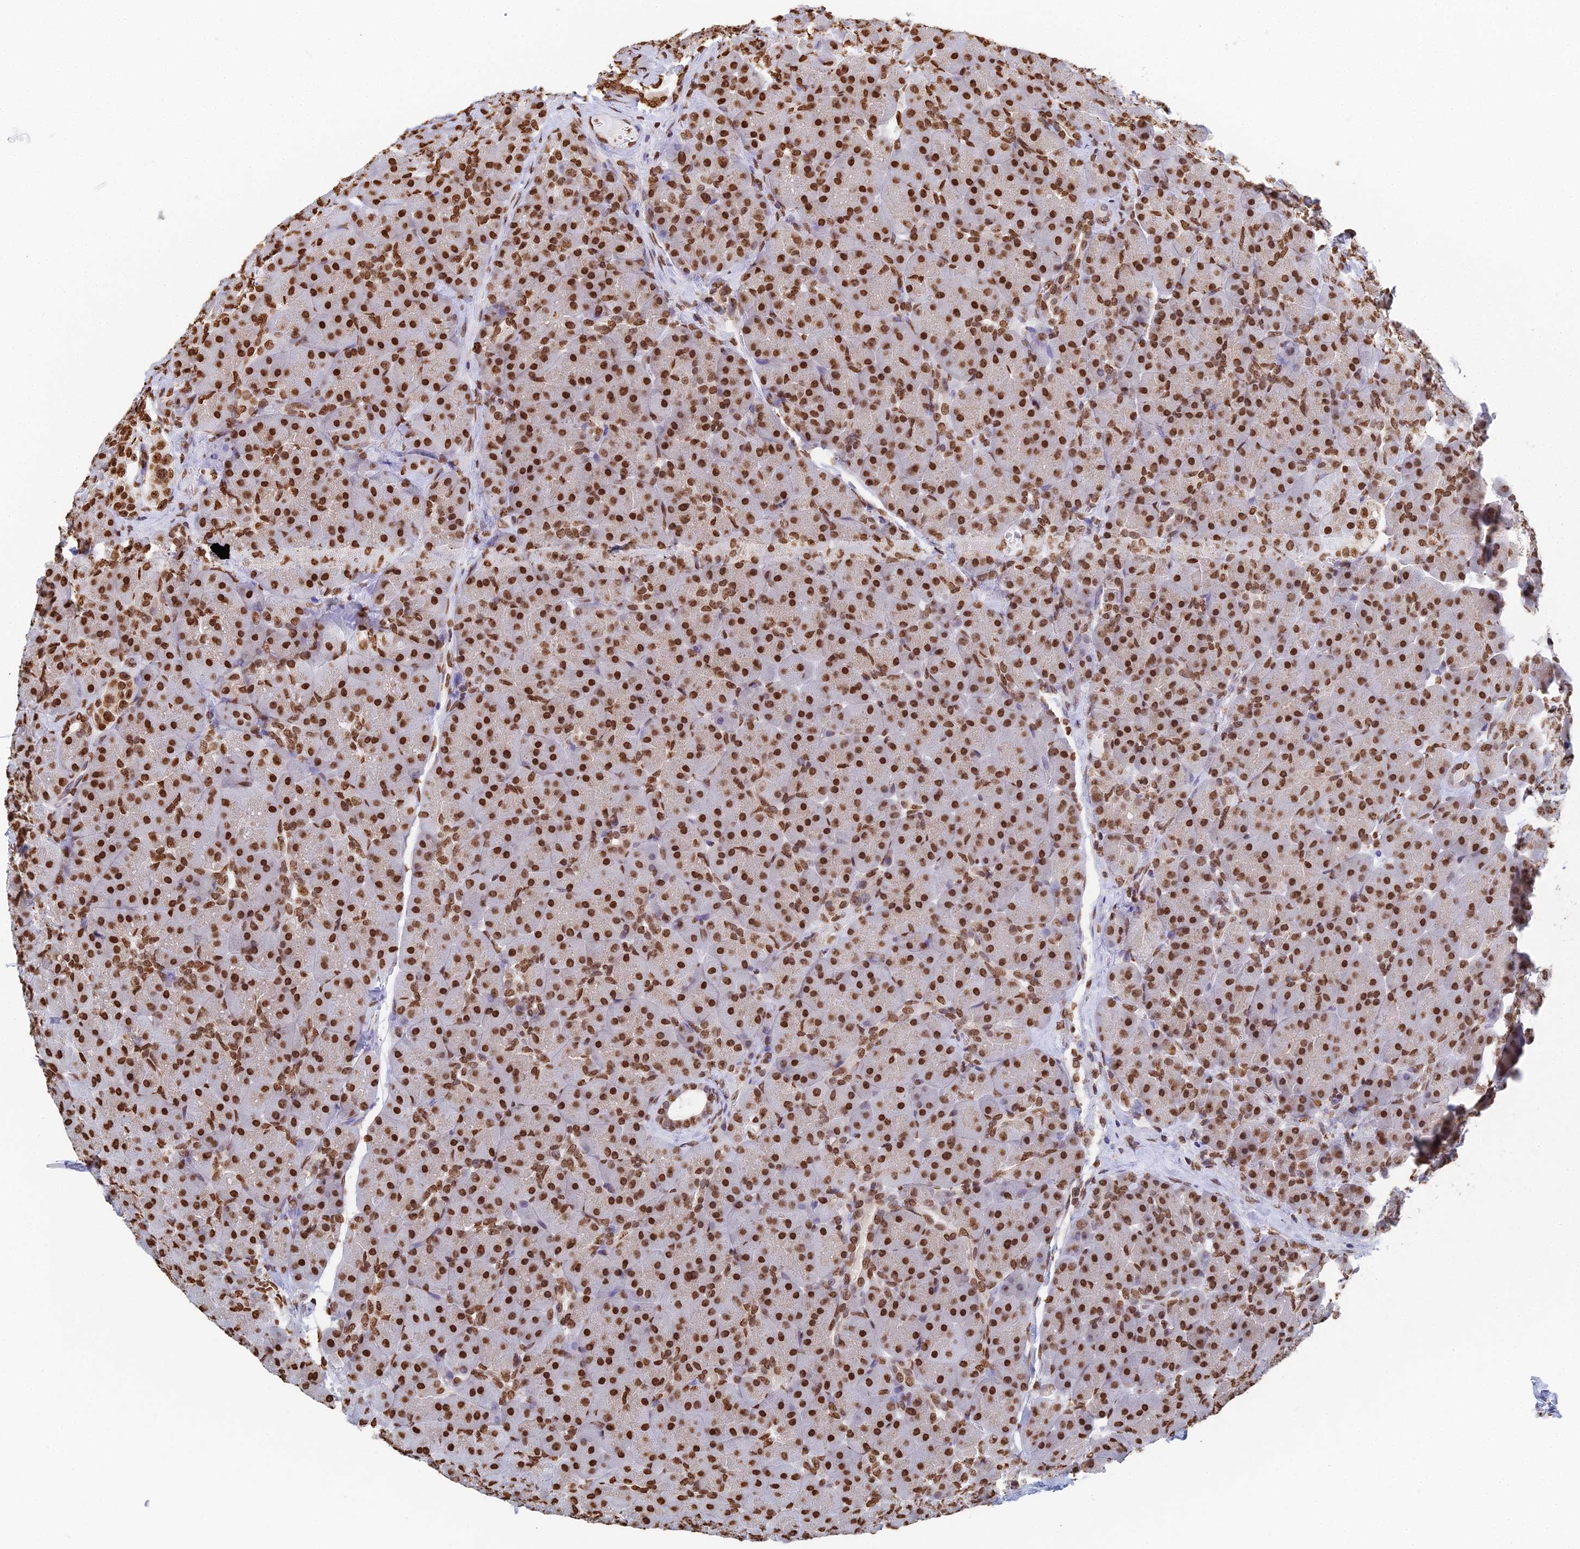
{"staining": {"intensity": "strong", "quantity": ">75%", "location": "nuclear"}, "tissue": "pancreas", "cell_type": "Exocrine glandular cells", "image_type": "normal", "snomed": [{"axis": "morphology", "description": "Normal tissue, NOS"}, {"axis": "topography", "description": "Pancreas"}], "caption": "This image displays benign pancreas stained with immunohistochemistry to label a protein in brown. The nuclear of exocrine glandular cells show strong positivity for the protein. Nuclei are counter-stained blue.", "gene": "GBP3", "patient": {"sex": "male", "age": 66}}